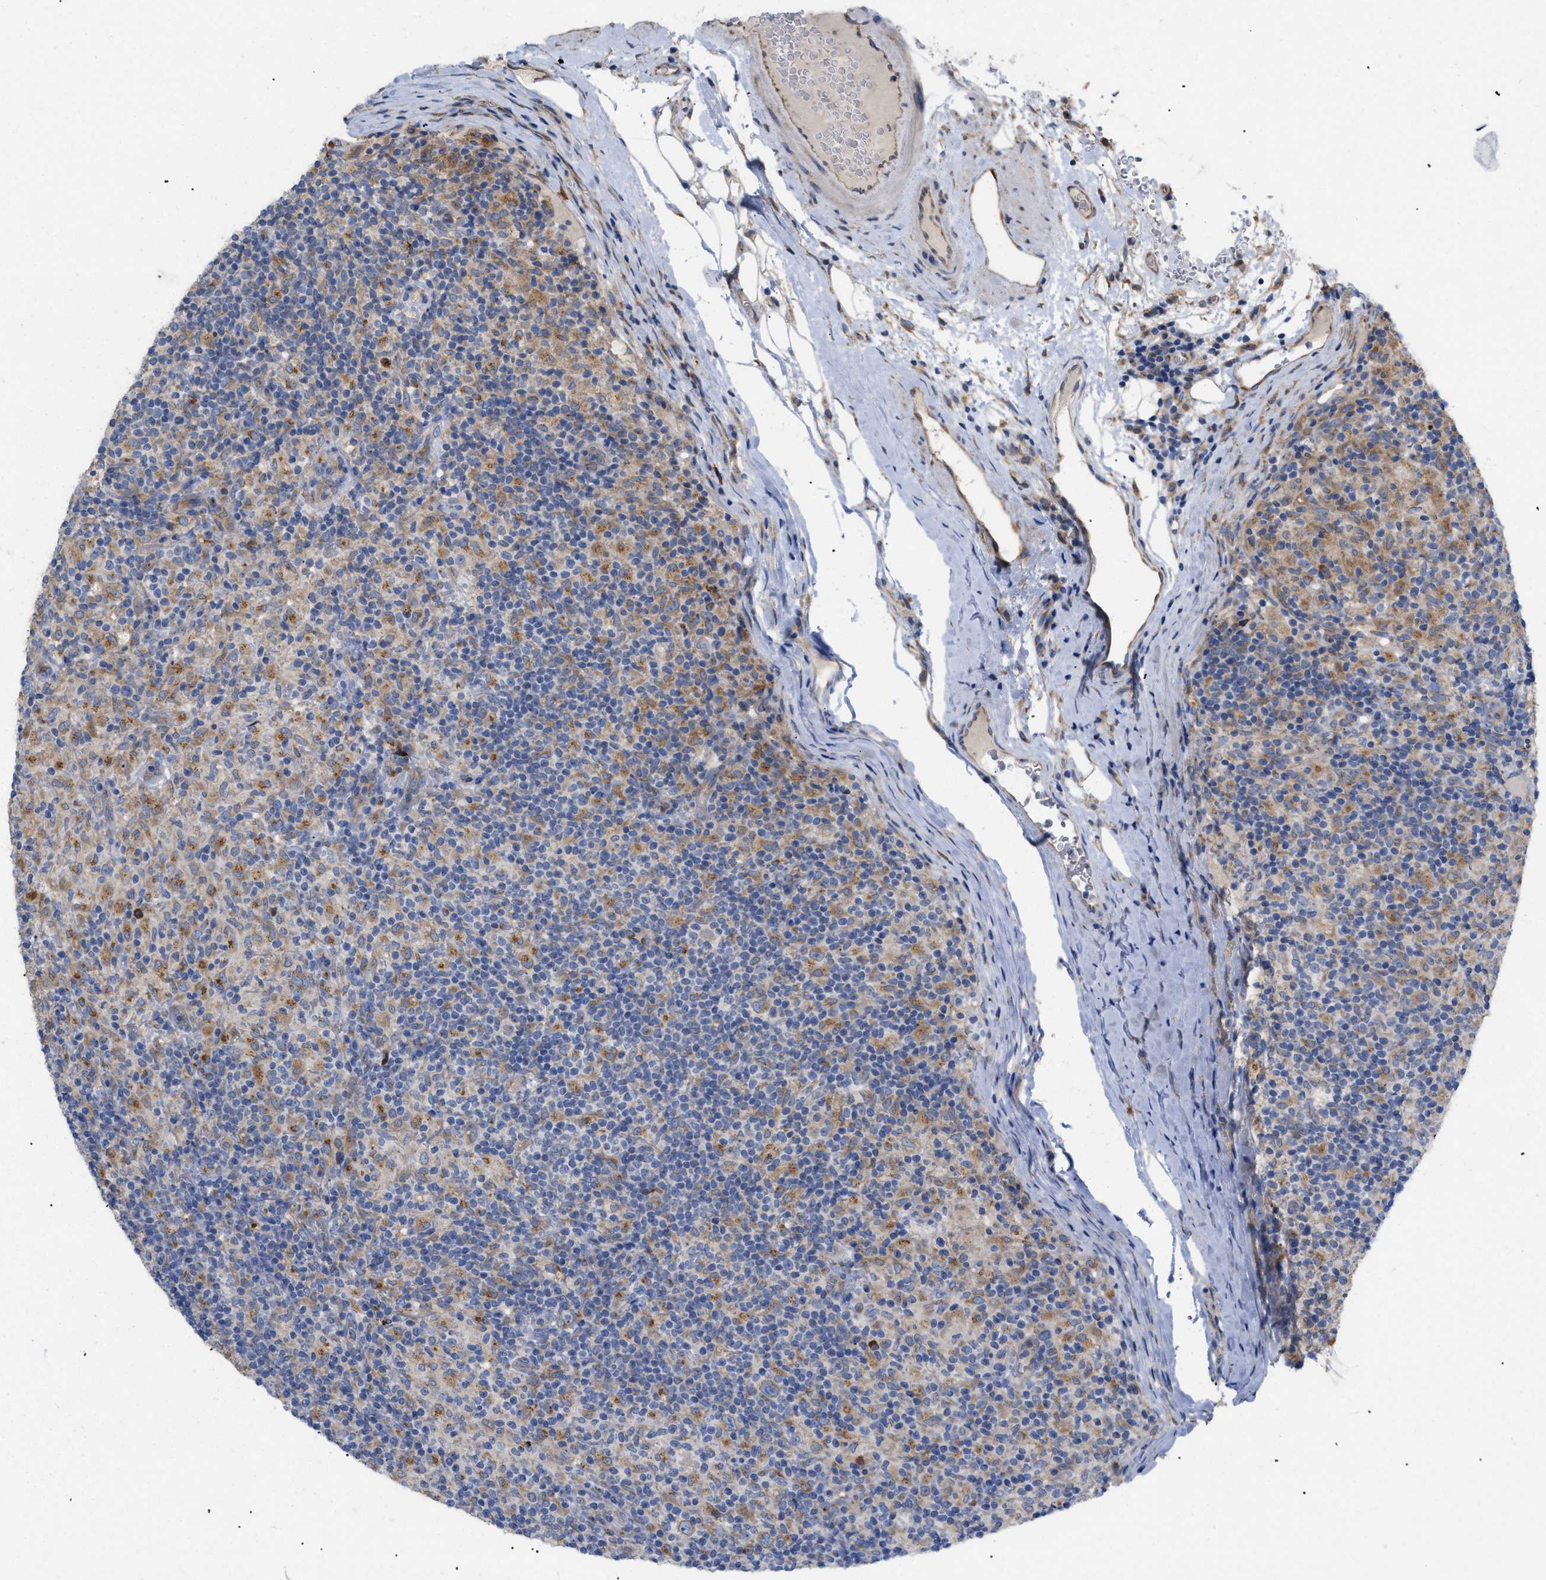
{"staining": {"intensity": "moderate", "quantity": "25%-75%", "location": "cytoplasmic/membranous"}, "tissue": "lymphoma", "cell_type": "Tumor cells", "image_type": "cancer", "snomed": [{"axis": "morphology", "description": "Hodgkin's disease, NOS"}, {"axis": "topography", "description": "Lymph node"}], "caption": "Approximately 25%-75% of tumor cells in human lymphoma demonstrate moderate cytoplasmic/membranous protein positivity as visualized by brown immunohistochemical staining.", "gene": "SLC50A1", "patient": {"sex": "male", "age": 70}}